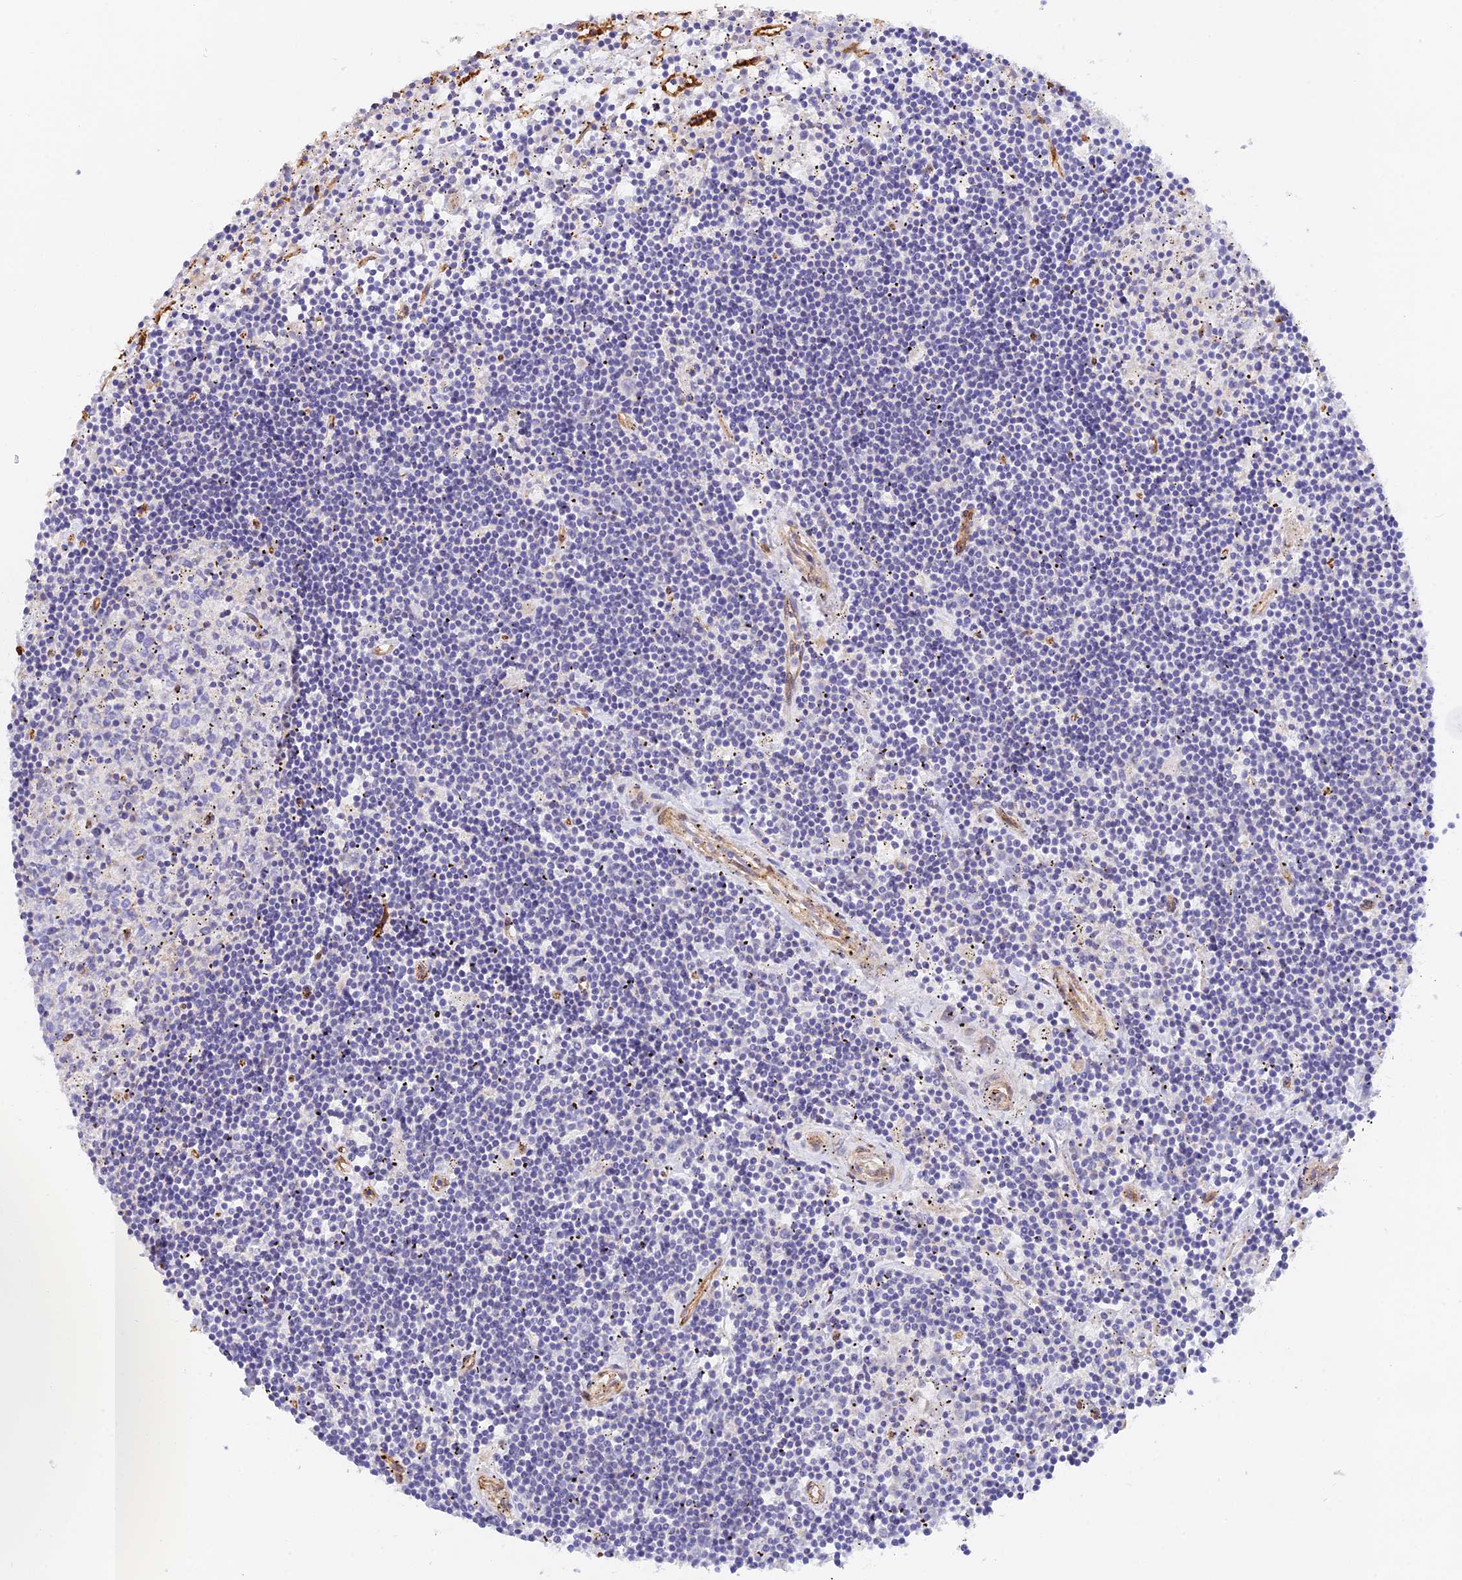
{"staining": {"intensity": "negative", "quantity": "none", "location": "none"}, "tissue": "lymphoma", "cell_type": "Tumor cells", "image_type": "cancer", "snomed": [{"axis": "morphology", "description": "Malignant lymphoma, non-Hodgkin's type, Low grade"}, {"axis": "topography", "description": "Spleen"}], "caption": "Histopathology image shows no protein positivity in tumor cells of low-grade malignant lymphoma, non-Hodgkin's type tissue. (DAB IHC with hematoxylin counter stain).", "gene": "MYO9A", "patient": {"sex": "male", "age": 76}}